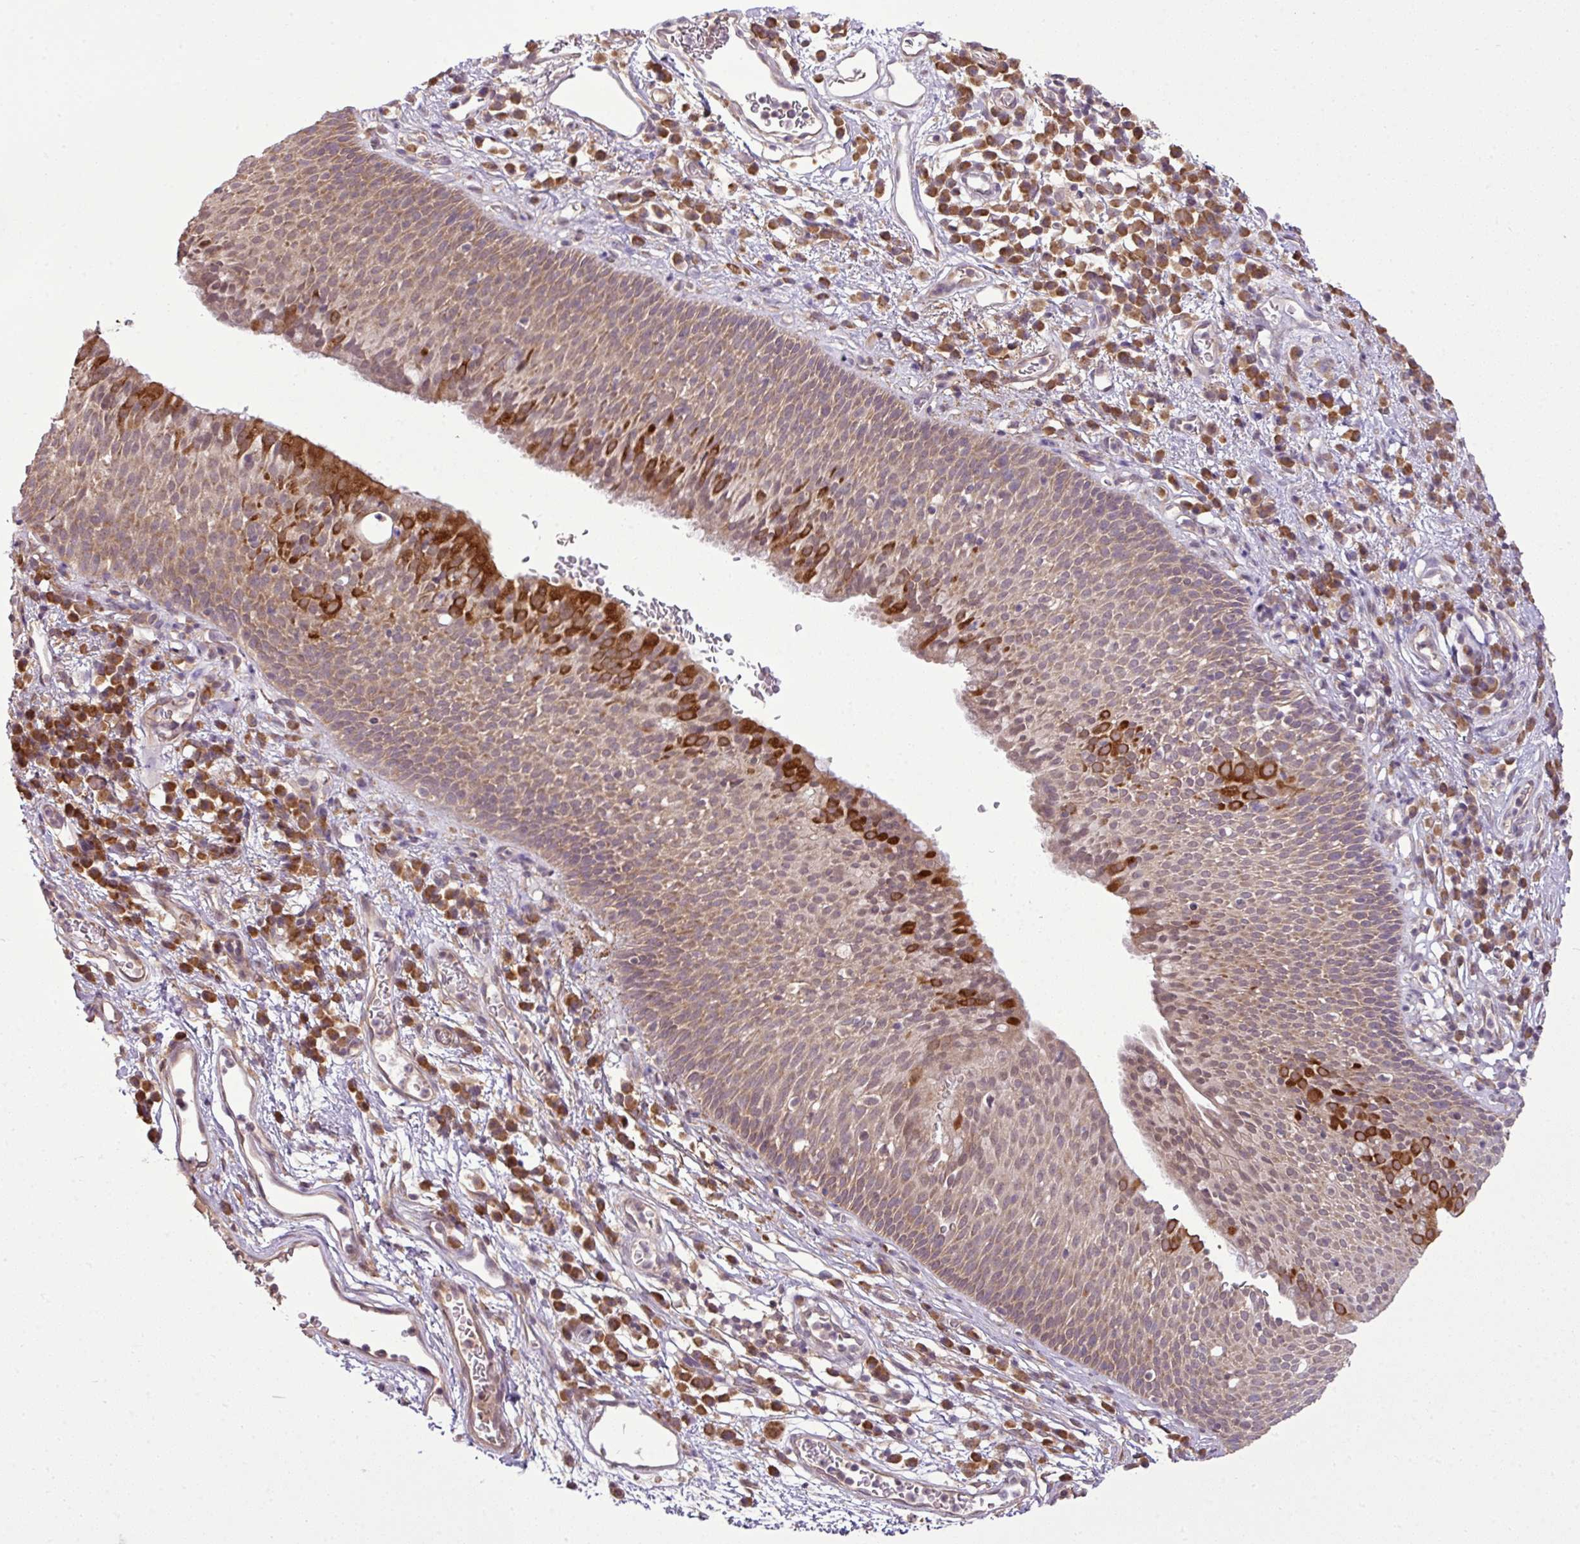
{"staining": {"intensity": "strong", "quantity": "25%-75%", "location": "cytoplasmic/membranous"}, "tissue": "nasopharynx", "cell_type": "Respiratory epithelial cells", "image_type": "normal", "snomed": [{"axis": "morphology", "description": "Normal tissue, NOS"}, {"axis": "topography", "description": "Lymph node"}, {"axis": "topography", "description": "Cartilage tissue"}, {"axis": "topography", "description": "Nasopharynx"}], "caption": "Immunohistochemical staining of normal nasopharynx displays high levels of strong cytoplasmic/membranous expression in about 25%-75% of respiratory epithelial cells.", "gene": "DNAAF4", "patient": {"sex": "male", "age": 63}}